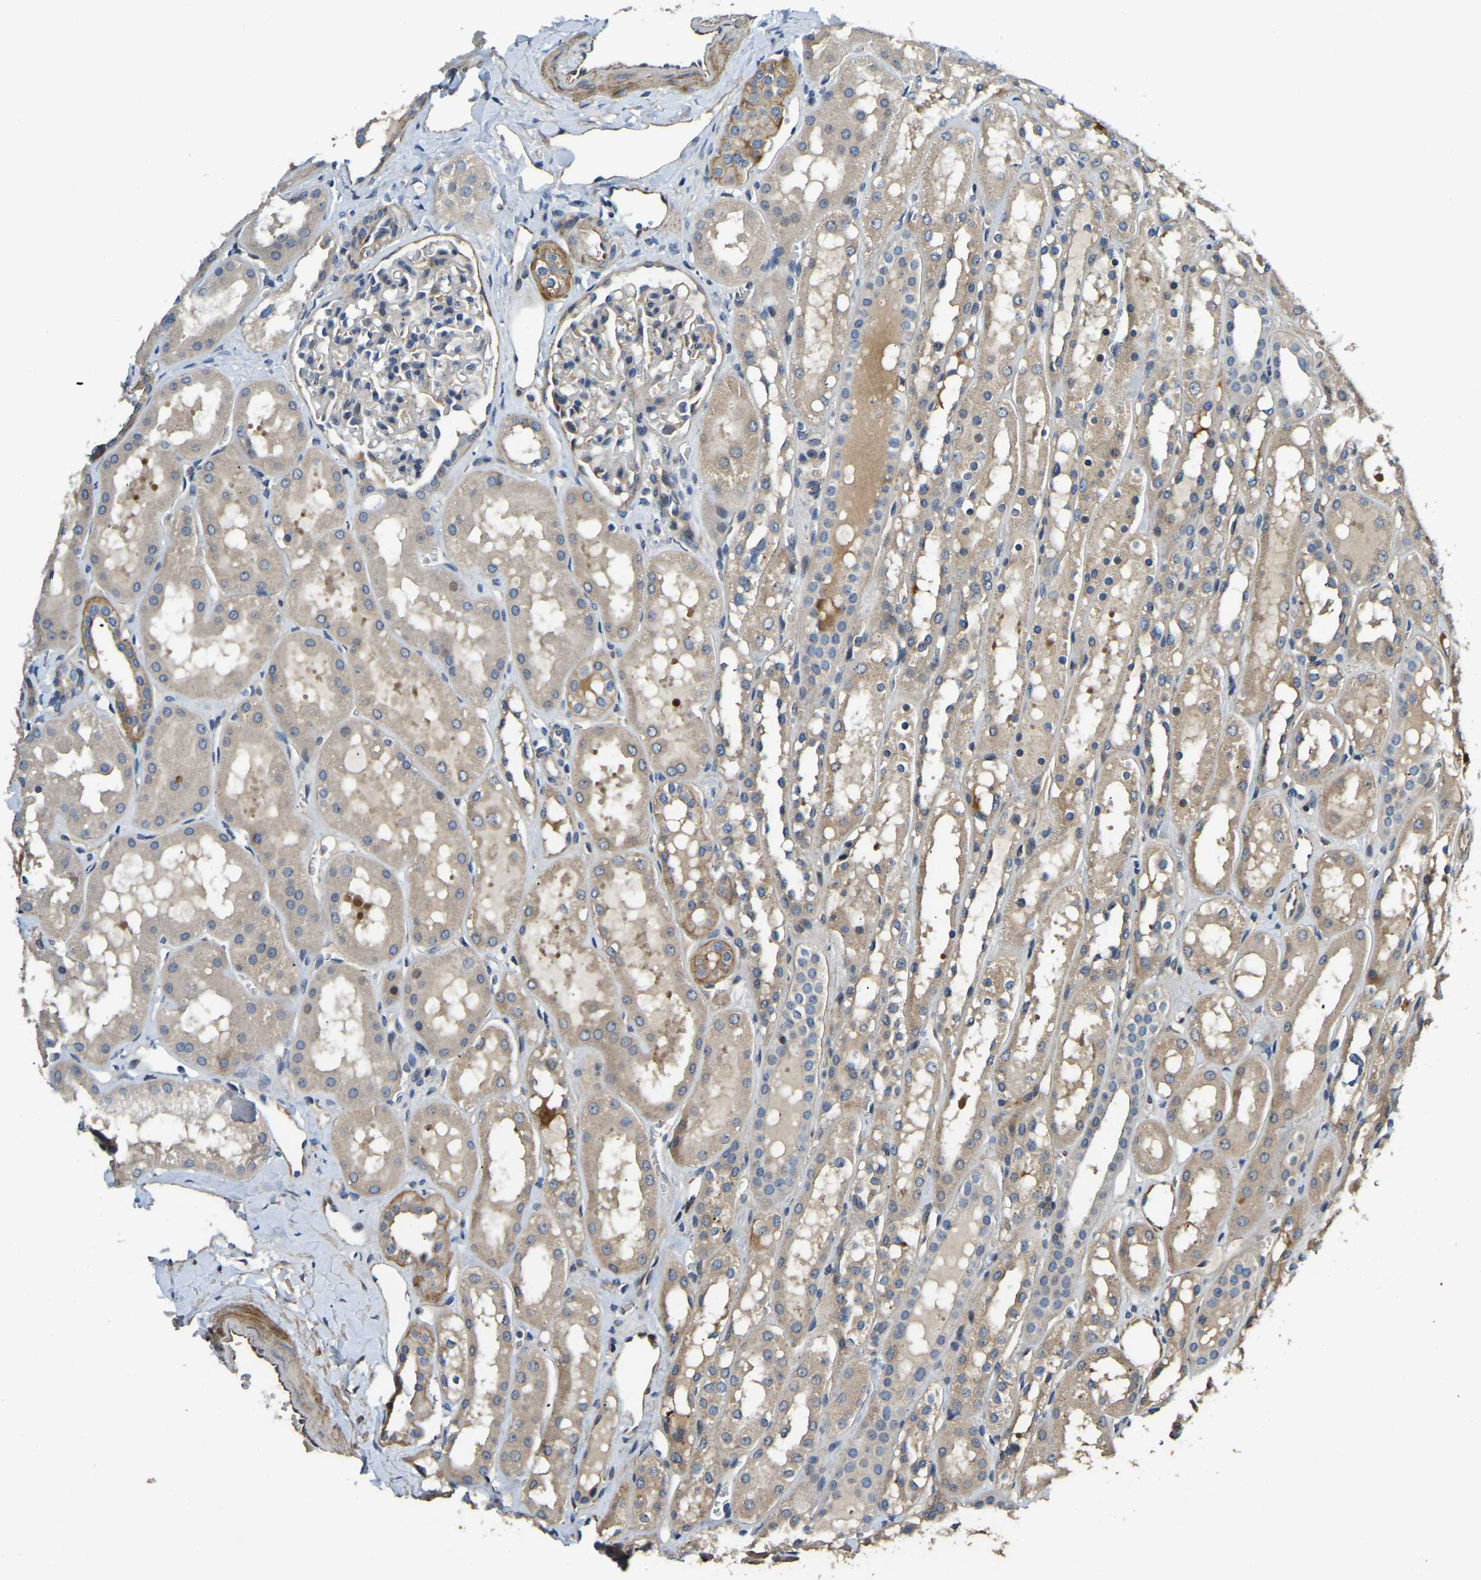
{"staining": {"intensity": "negative", "quantity": "none", "location": "none"}, "tissue": "kidney", "cell_type": "Cells in glomeruli", "image_type": "normal", "snomed": [{"axis": "morphology", "description": "Normal tissue, NOS"}, {"axis": "topography", "description": "Kidney"}, {"axis": "topography", "description": "Urinary bladder"}], "caption": "A high-resolution photomicrograph shows IHC staining of benign kidney, which demonstrates no significant positivity in cells in glomeruli.", "gene": "RNF39", "patient": {"sex": "male", "age": 16}}